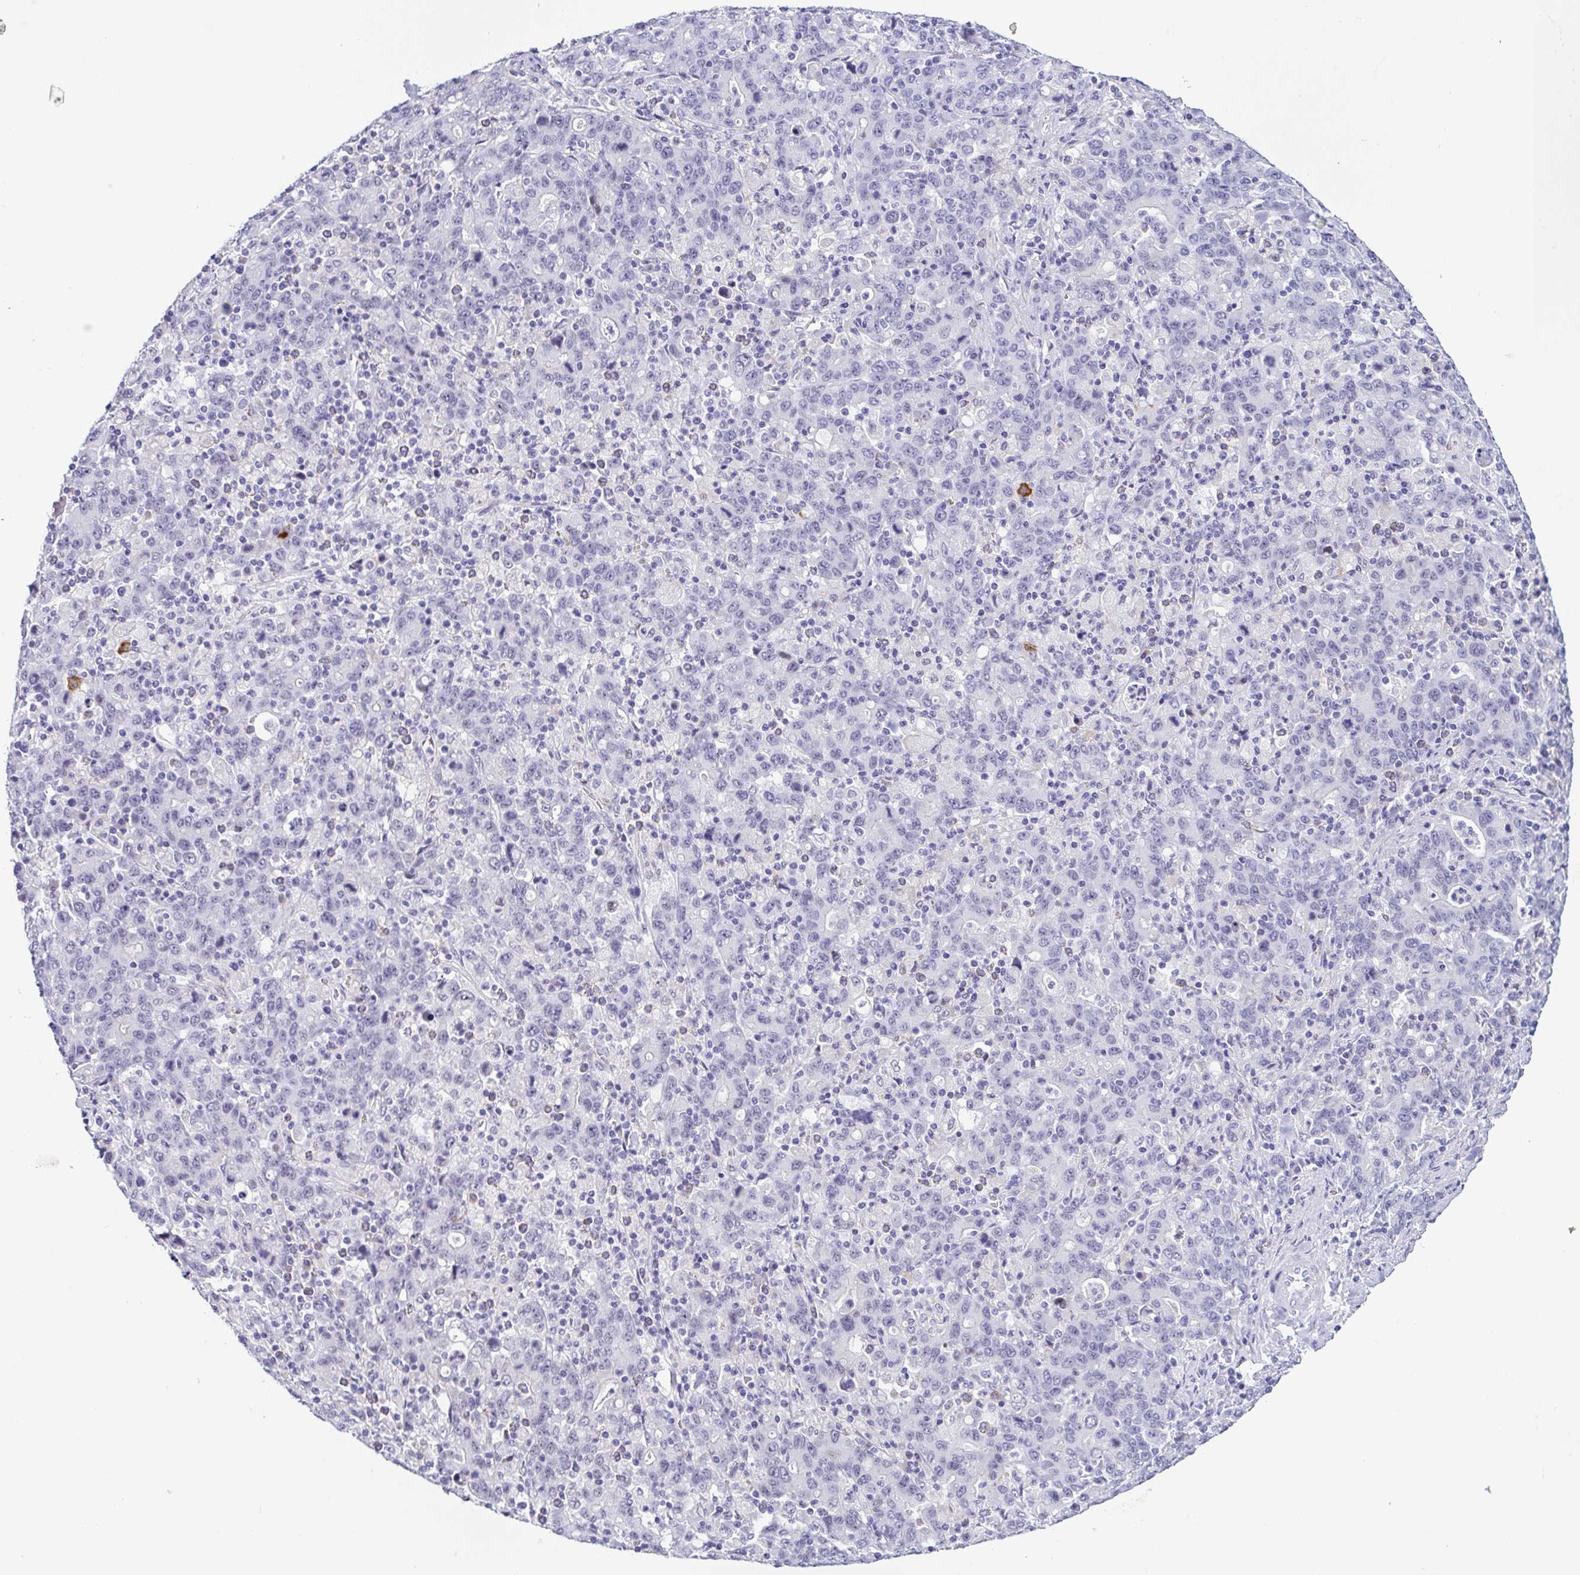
{"staining": {"intensity": "negative", "quantity": "none", "location": "none"}, "tissue": "stomach cancer", "cell_type": "Tumor cells", "image_type": "cancer", "snomed": [{"axis": "morphology", "description": "Adenocarcinoma, NOS"}, {"axis": "topography", "description": "Stomach, upper"}], "caption": "High power microscopy image of an IHC micrograph of stomach adenocarcinoma, revealing no significant expression in tumor cells. (DAB IHC, high magnification).", "gene": "TERT", "patient": {"sex": "male", "age": 69}}